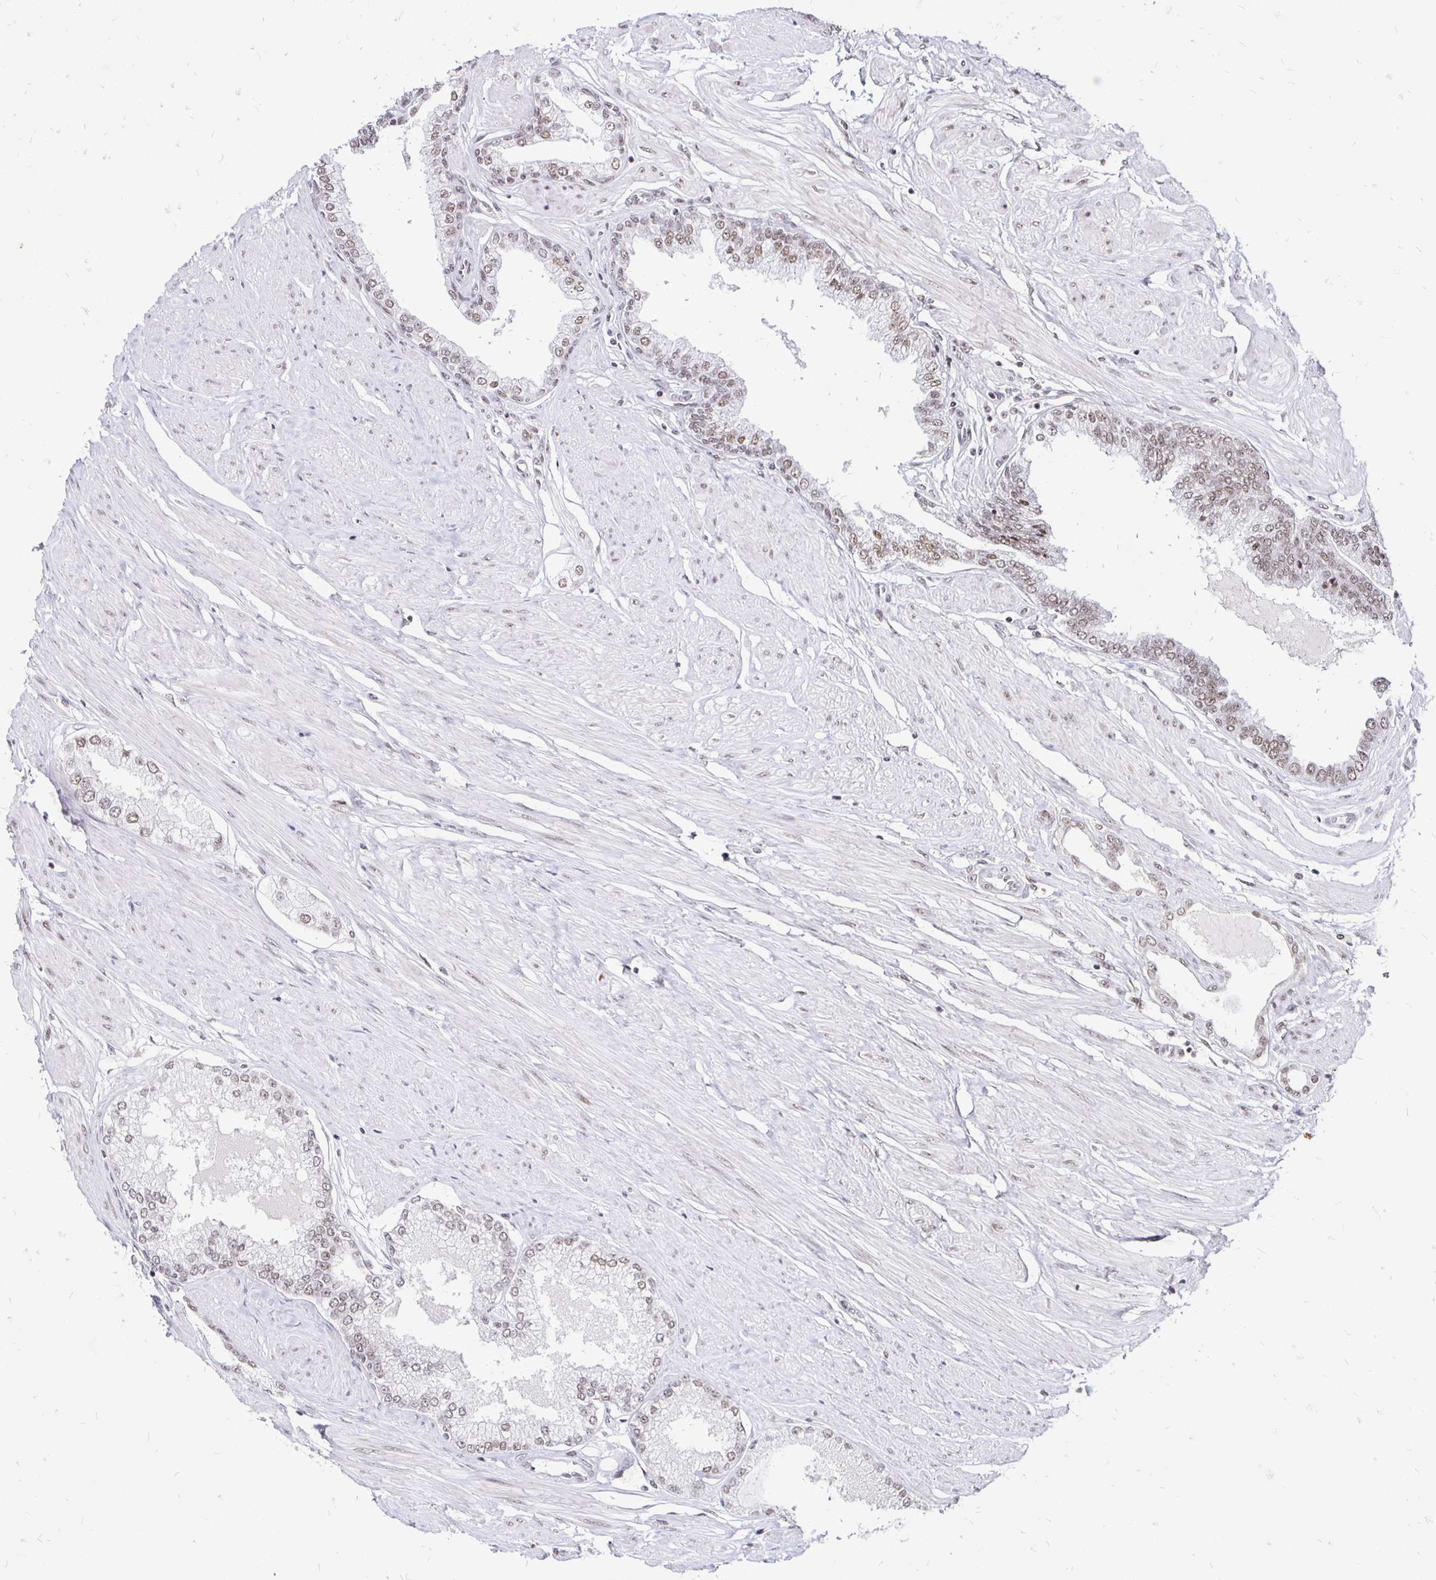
{"staining": {"intensity": "weak", "quantity": "25%-75%", "location": "nuclear"}, "tissue": "prostate cancer", "cell_type": "Tumor cells", "image_type": "cancer", "snomed": [{"axis": "morphology", "description": "Adenocarcinoma, Low grade"}, {"axis": "topography", "description": "Prostate"}], "caption": "Immunohistochemistry (DAB (3,3'-diaminobenzidine)) staining of human prostate cancer displays weak nuclear protein staining in about 25%-75% of tumor cells. (DAB (3,3'-diaminobenzidine) IHC, brown staining for protein, blue staining for nuclei).", "gene": "SIN3A", "patient": {"sex": "male", "age": 55}}